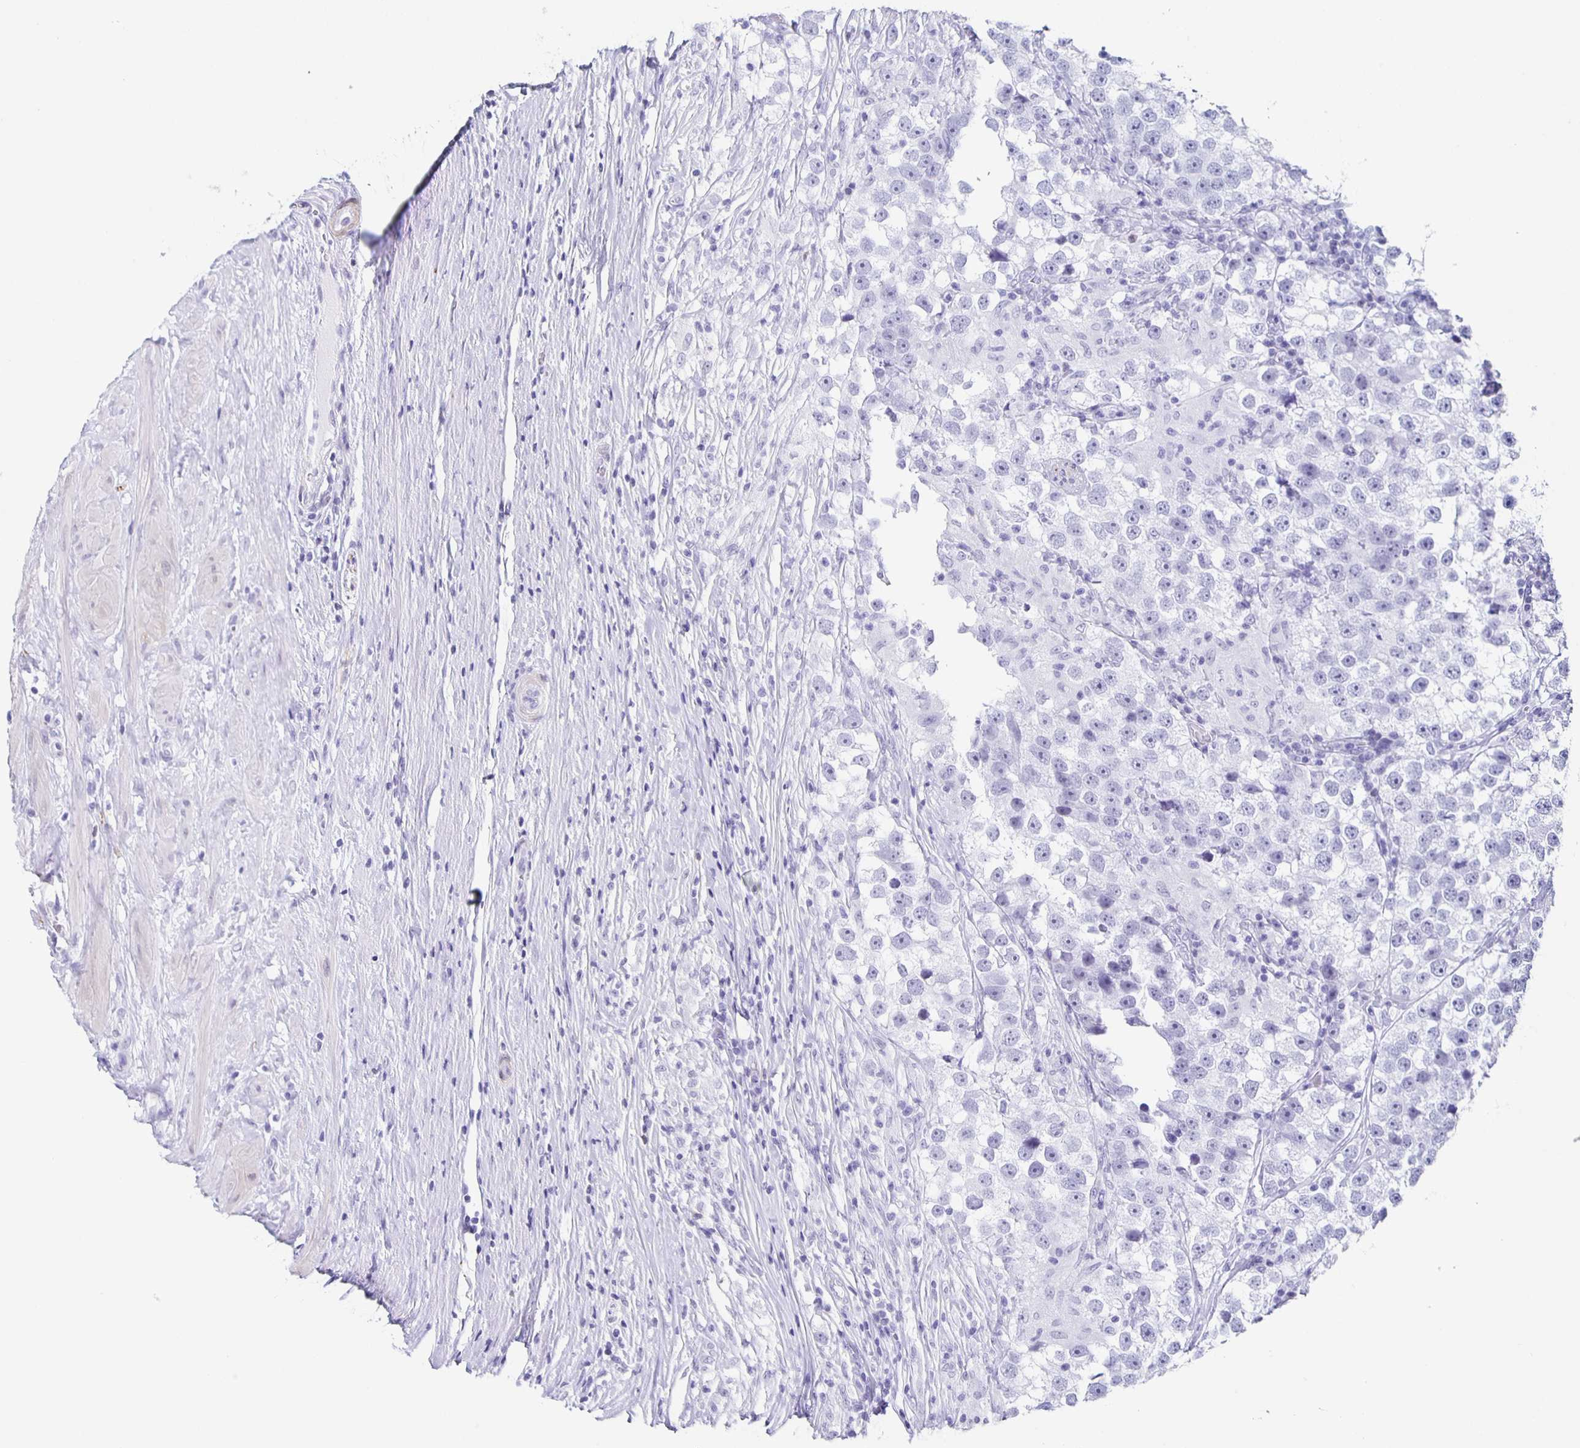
{"staining": {"intensity": "negative", "quantity": "none", "location": "none"}, "tissue": "testis cancer", "cell_type": "Tumor cells", "image_type": "cancer", "snomed": [{"axis": "morphology", "description": "Seminoma, NOS"}, {"axis": "topography", "description": "Testis"}], "caption": "Testis cancer (seminoma) stained for a protein using immunohistochemistry (IHC) displays no staining tumor cells.", "gene": "TPPP", "patient": {"sex": "male", "age": 46}}